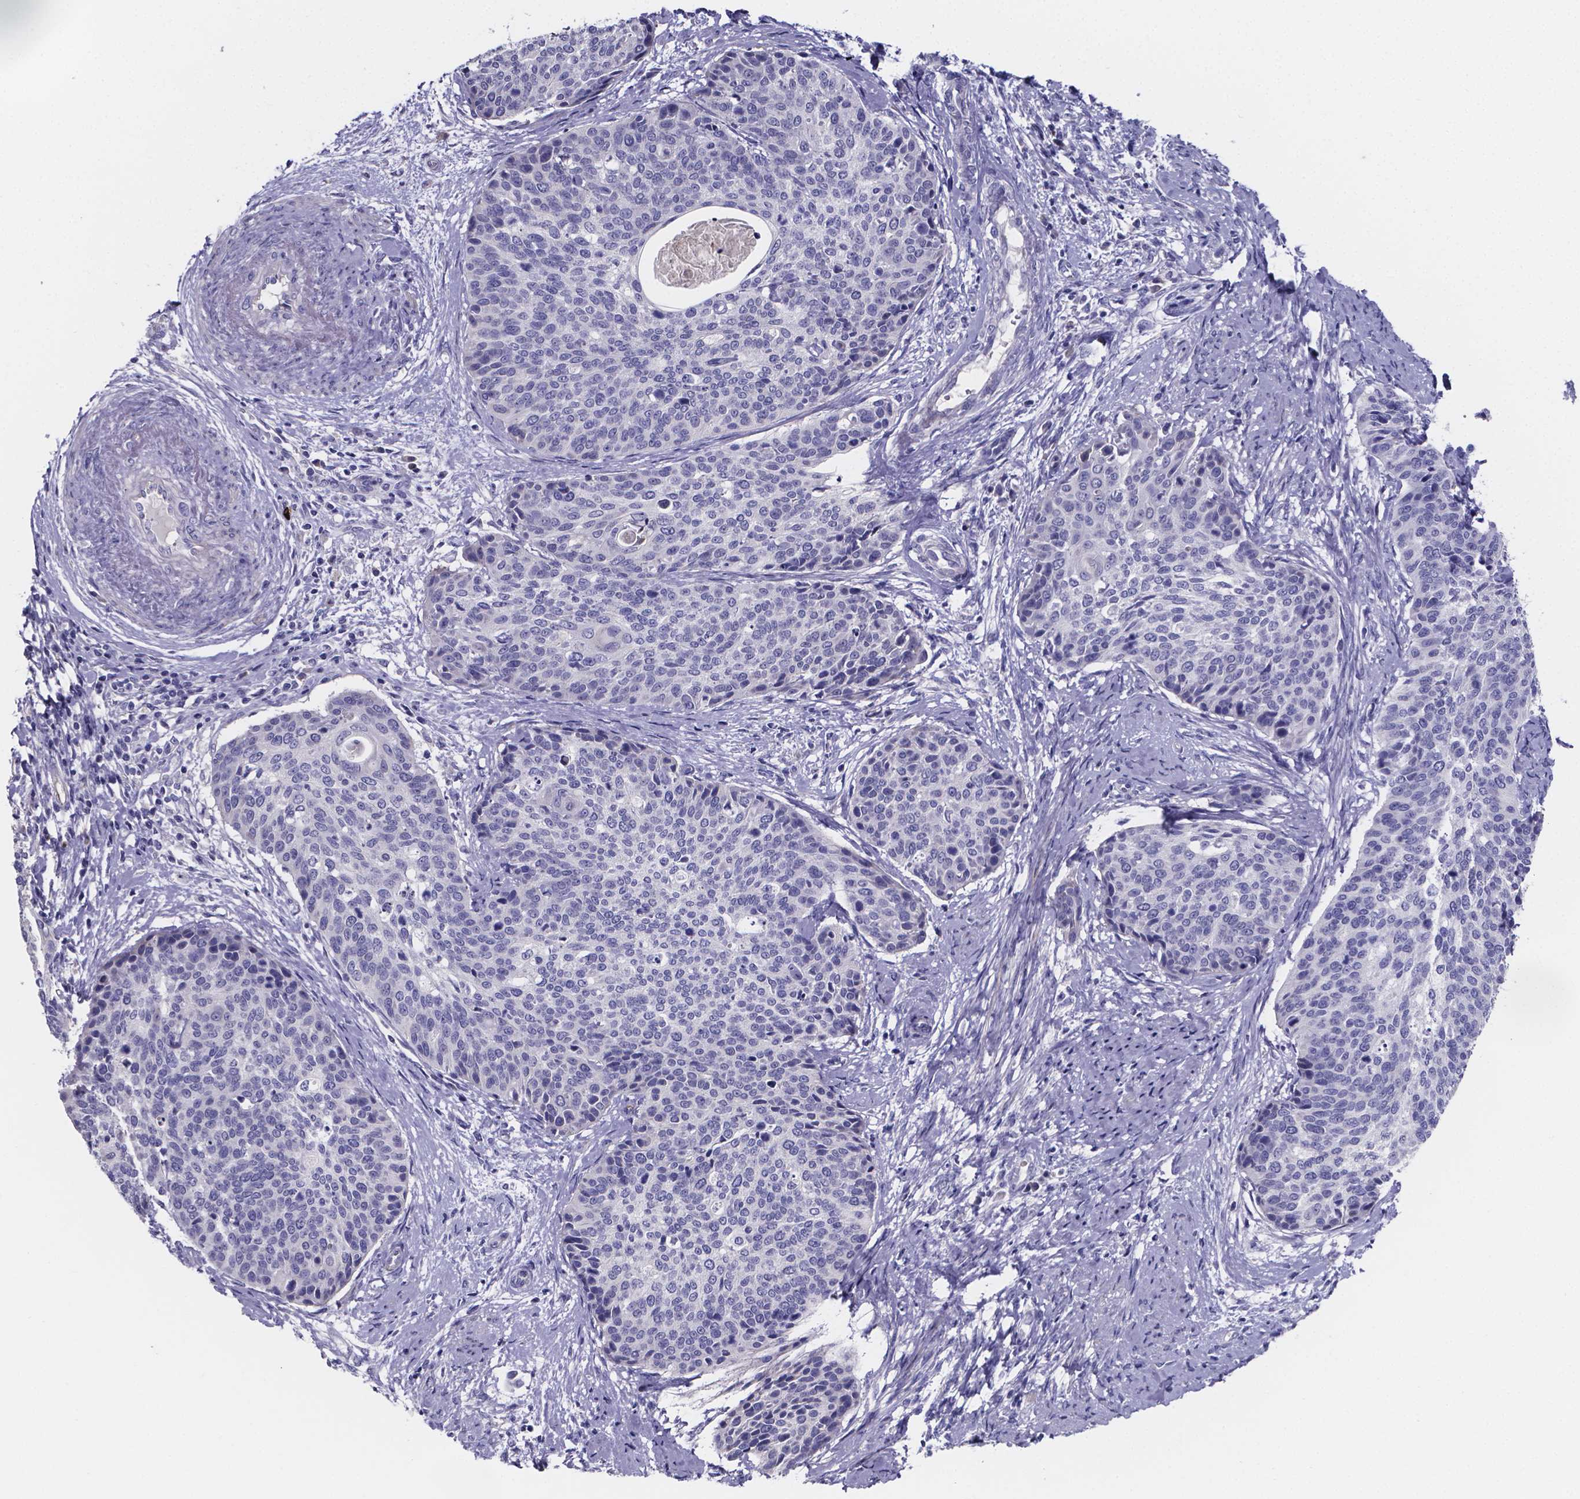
{"staining": {"intensity": "negative", "quantity": "none", "location": "none"}, "tissue": "cervical cancer", "cell_type": "Tumor cells", "image_type": "cancer", "snomed": [{"axis": "morphology", "description": "Squamous cell carcinoma, NOS"}, {"axis": "topography", "description": "Cervix"}], "caption": "Tumor cells are negative for protein expression in human cervical cancer. The staining was performed using DAB to visualize the protein expression in brown, while the nuclei were stained in blue with hematoxylin (Magnification: 20x).", "gene": "GABRA3", "patient": {"sex": "female", "age": 69}}